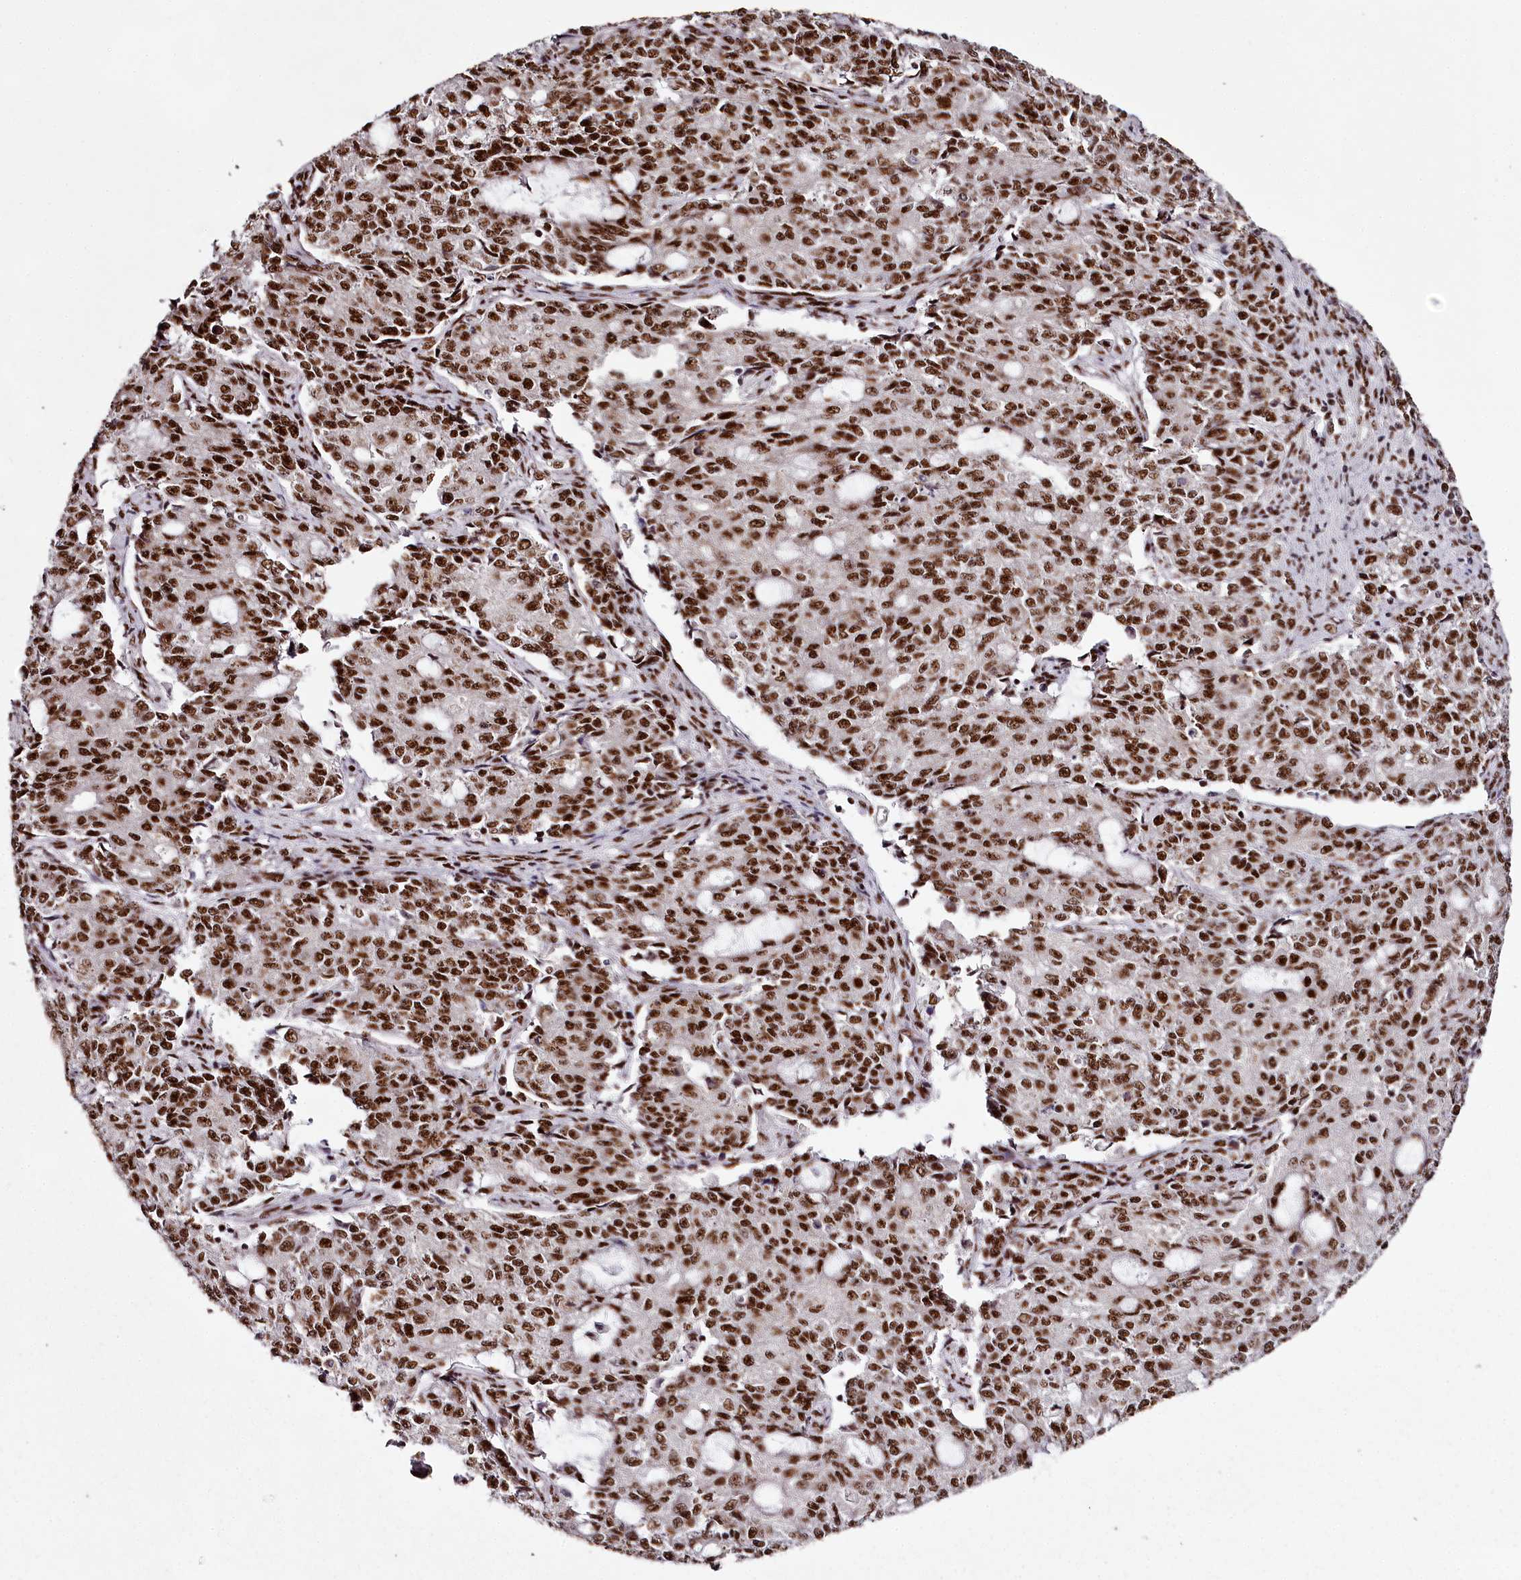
{"staining": {"intensity": "strong", "quantity": ">75%", "location": "nuclear"}, "tissue": "endometrial cancer", "cell_type": "Tumor cells", "image_type": "cancer", "snomed": [{"axis": "morphology", "description": "Adenocarcinoma, NOS"}, {"axis": "topography", "description": "Endometrium"}], "caption": "Immunohistochemical staining of adenocarcinoma (endometrial) shows strong nuclear protein expression in about >75% of tumor cells.", "gene": "PSPC1", "patient": {"sex": "female", "age": 50}}